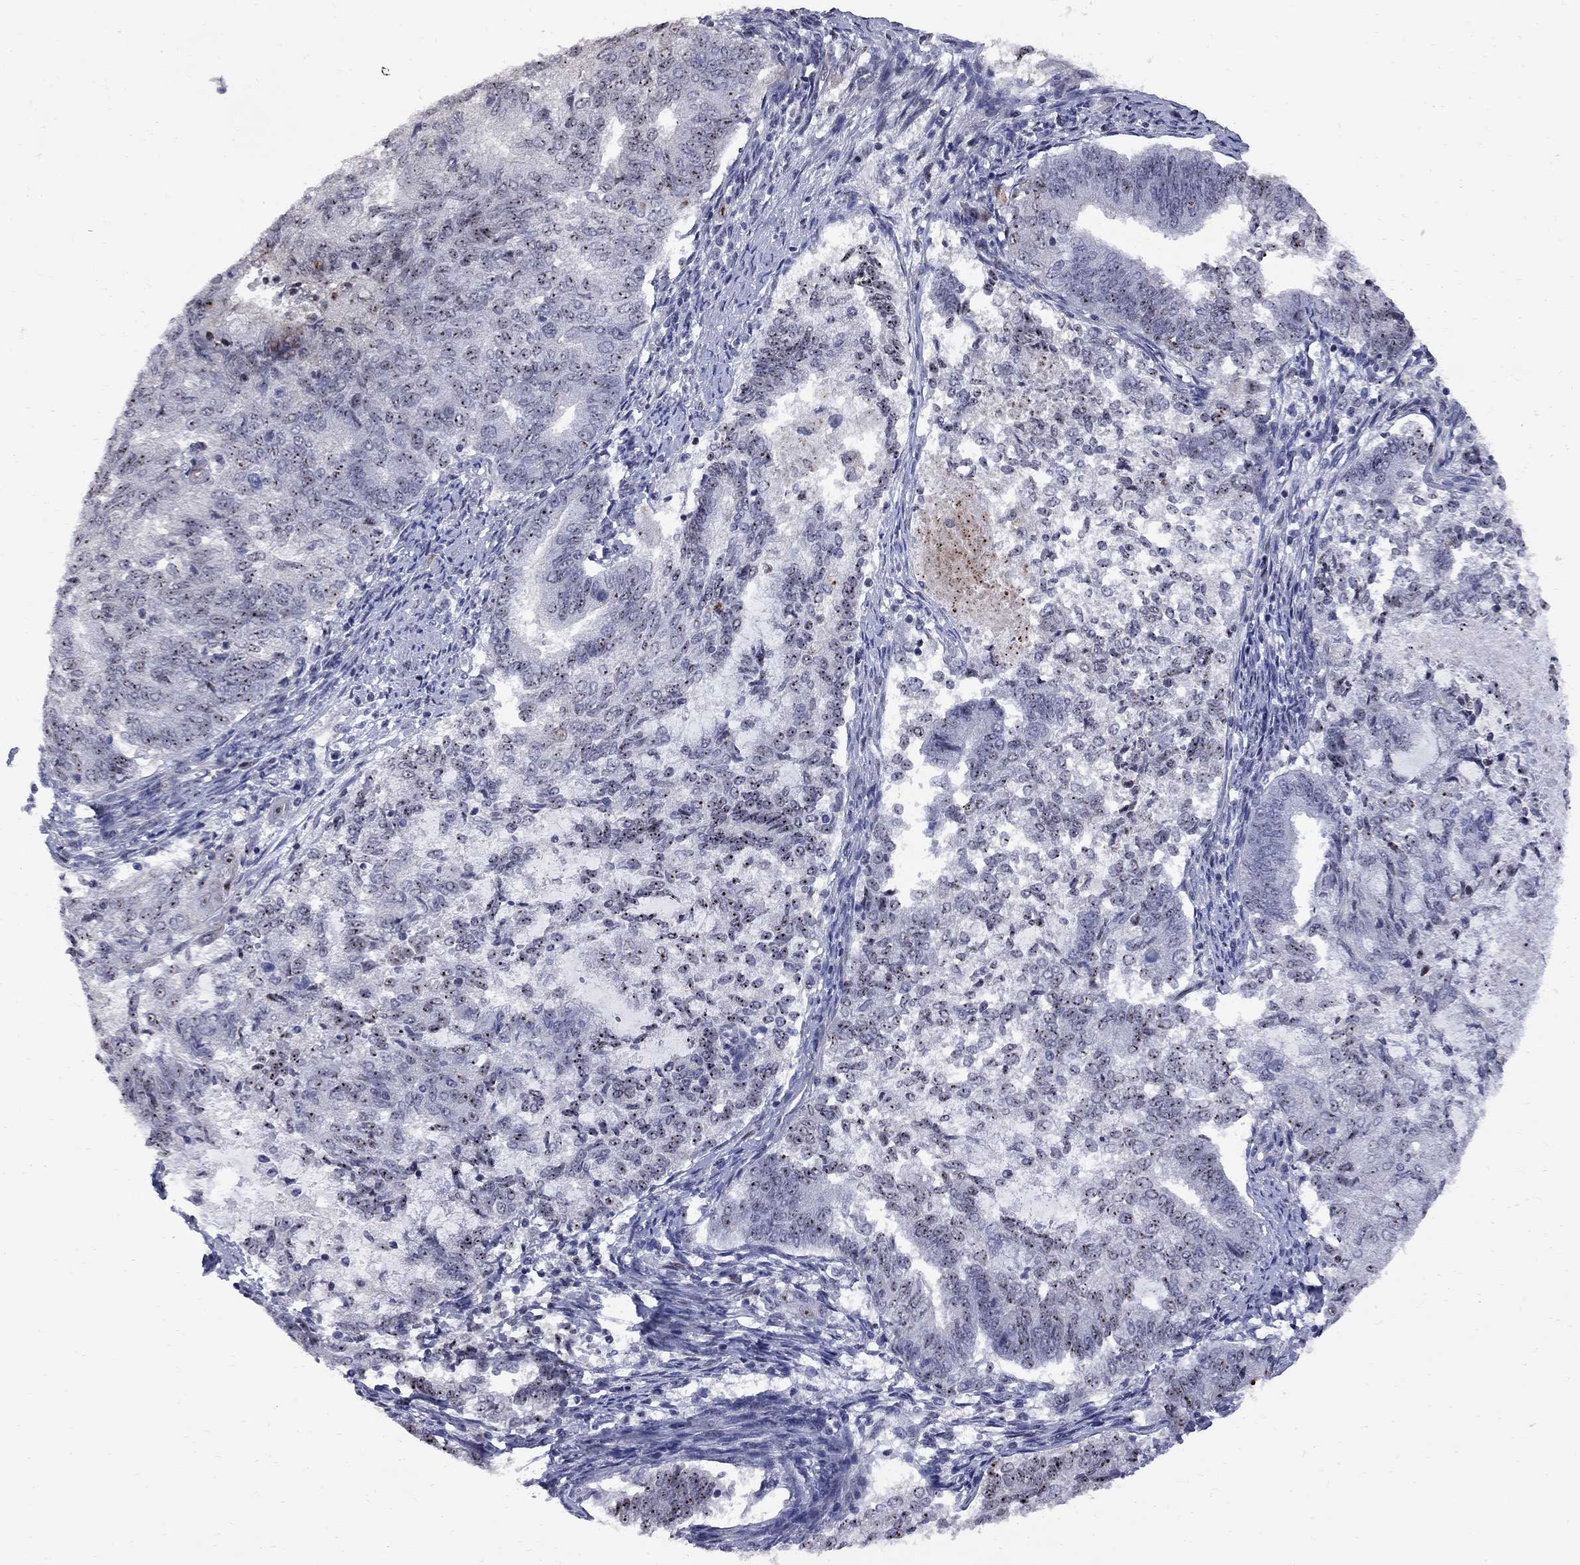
{"staining": {"intensity": "moderate", "quantity": "25%-75%", "location": "nuclear"}, "tissue": "endometrial cancer", "cell_type": "Tumor cells", "image_type": "cancer", "snomed": [{"axis": "morphology", "description": "Adenocarcinoma, NOS"}, {"axis": "topography", "description": "Endometrium"}], "caption": "Moderate nuclear protein positivity is seen in approximately 25%-75% of tumor cells in endometrial cancer.", "gene": "DHX33", "patient": {"sex": "female", "age": 65}}